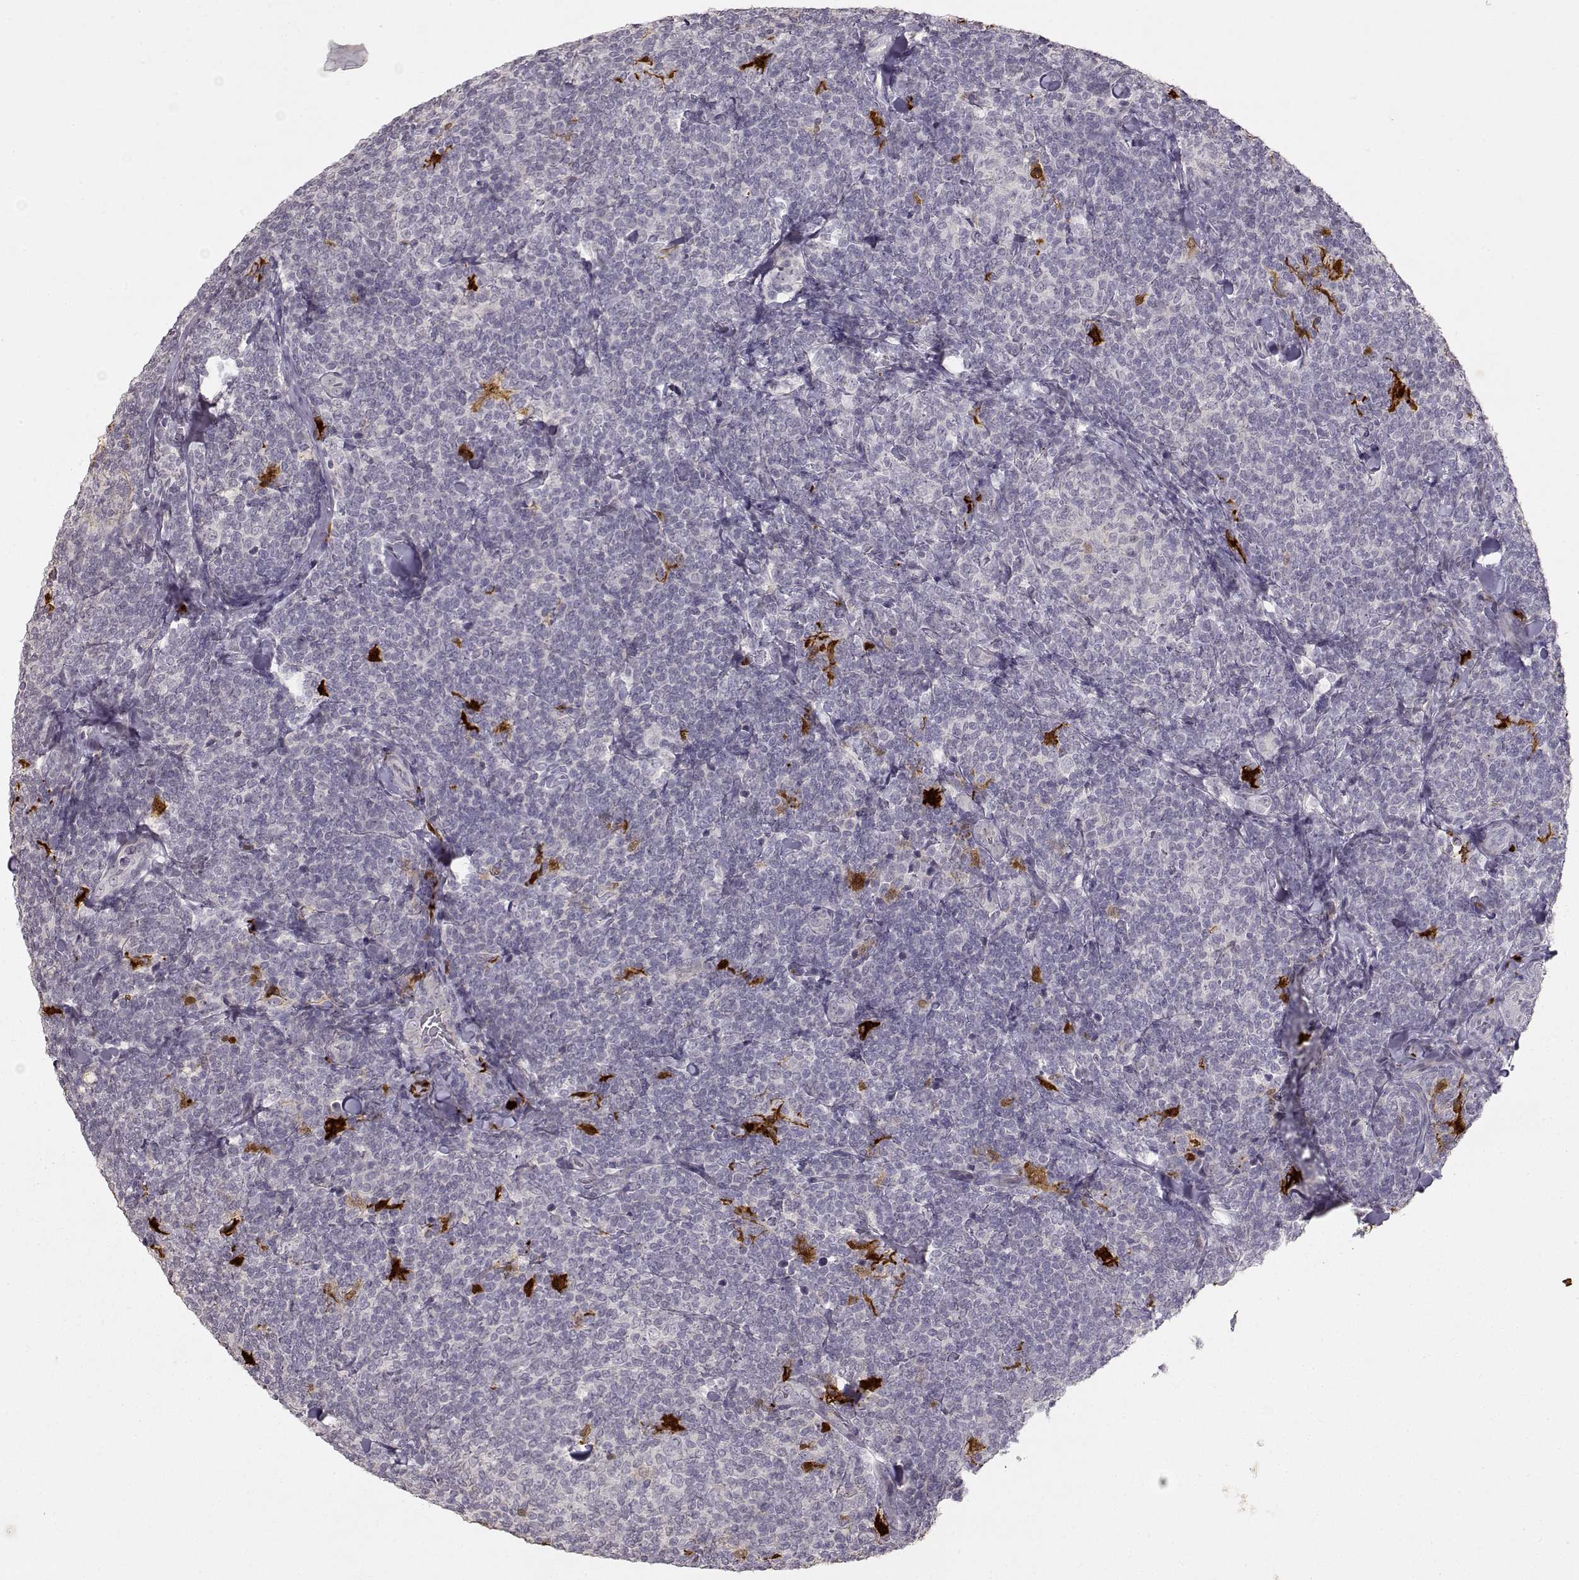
{"staining": {"intensity": "negative", "quantity": "none", "location": "none"}, "tissue": "lymphoma", "cell_type": "Tumor cells", "image_type": "cancer", "snomed": [{"axis": "morphology", "description": "Malignant lymphoma, non-Hodgkin's type, Low grade"}, {"axis": "topography", "description": "Lymph node"}], "caption": "This is an IHC histopathology image of human malignant lymphoma, non-Hodgkin's type (low-grade). There is no expression in tumor cells.", "gene": "S100B", "patient": {"sex": "female", "age": 56}}